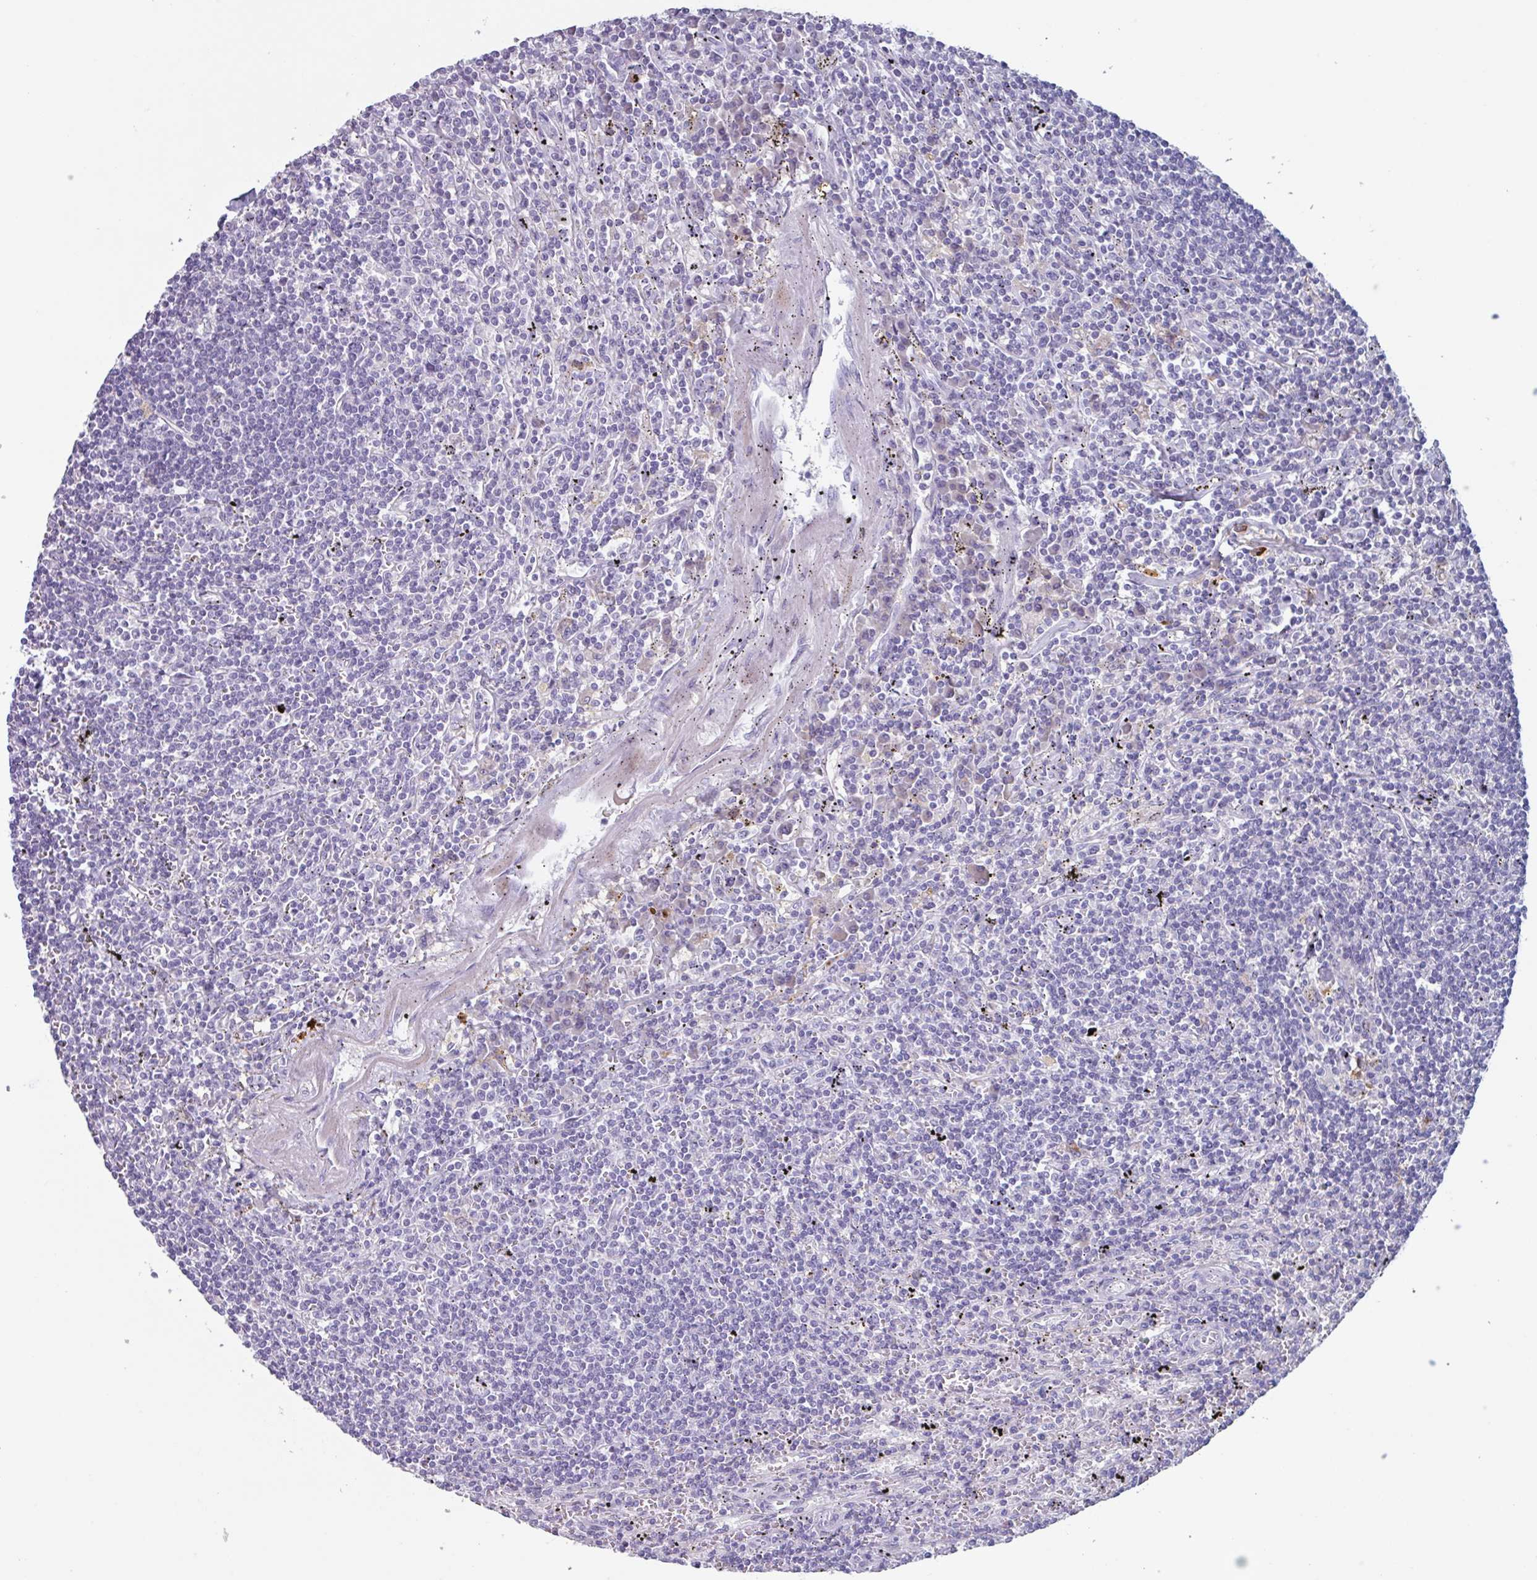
{"staining": {"intensity": "negative", "quantity": "none", "location": "none"}, "tissue": "lymphoma", "cell_type": "Tumor cells", "image_type": "cancer", "snomed": [{"axis": "morphology", "description": "Malignant lymphoma, non-Hodgkin's type, Low grade"}, {"axis": "topography", "description": "Spleen"}], "caption": "Malignant lymphoma, non-Hodgkin's type (low-grade) was stained to show a protein in brown. There is no significant positivity in tumor cells. (Stains: DAB (3,3'-diaminobenzidine) IHC with hematoxylin counter stain, Microscopy: brightfield microscopy at high magnification).", "gene": "OR2T10", "patient": {"sex": "male", "age": 76}}